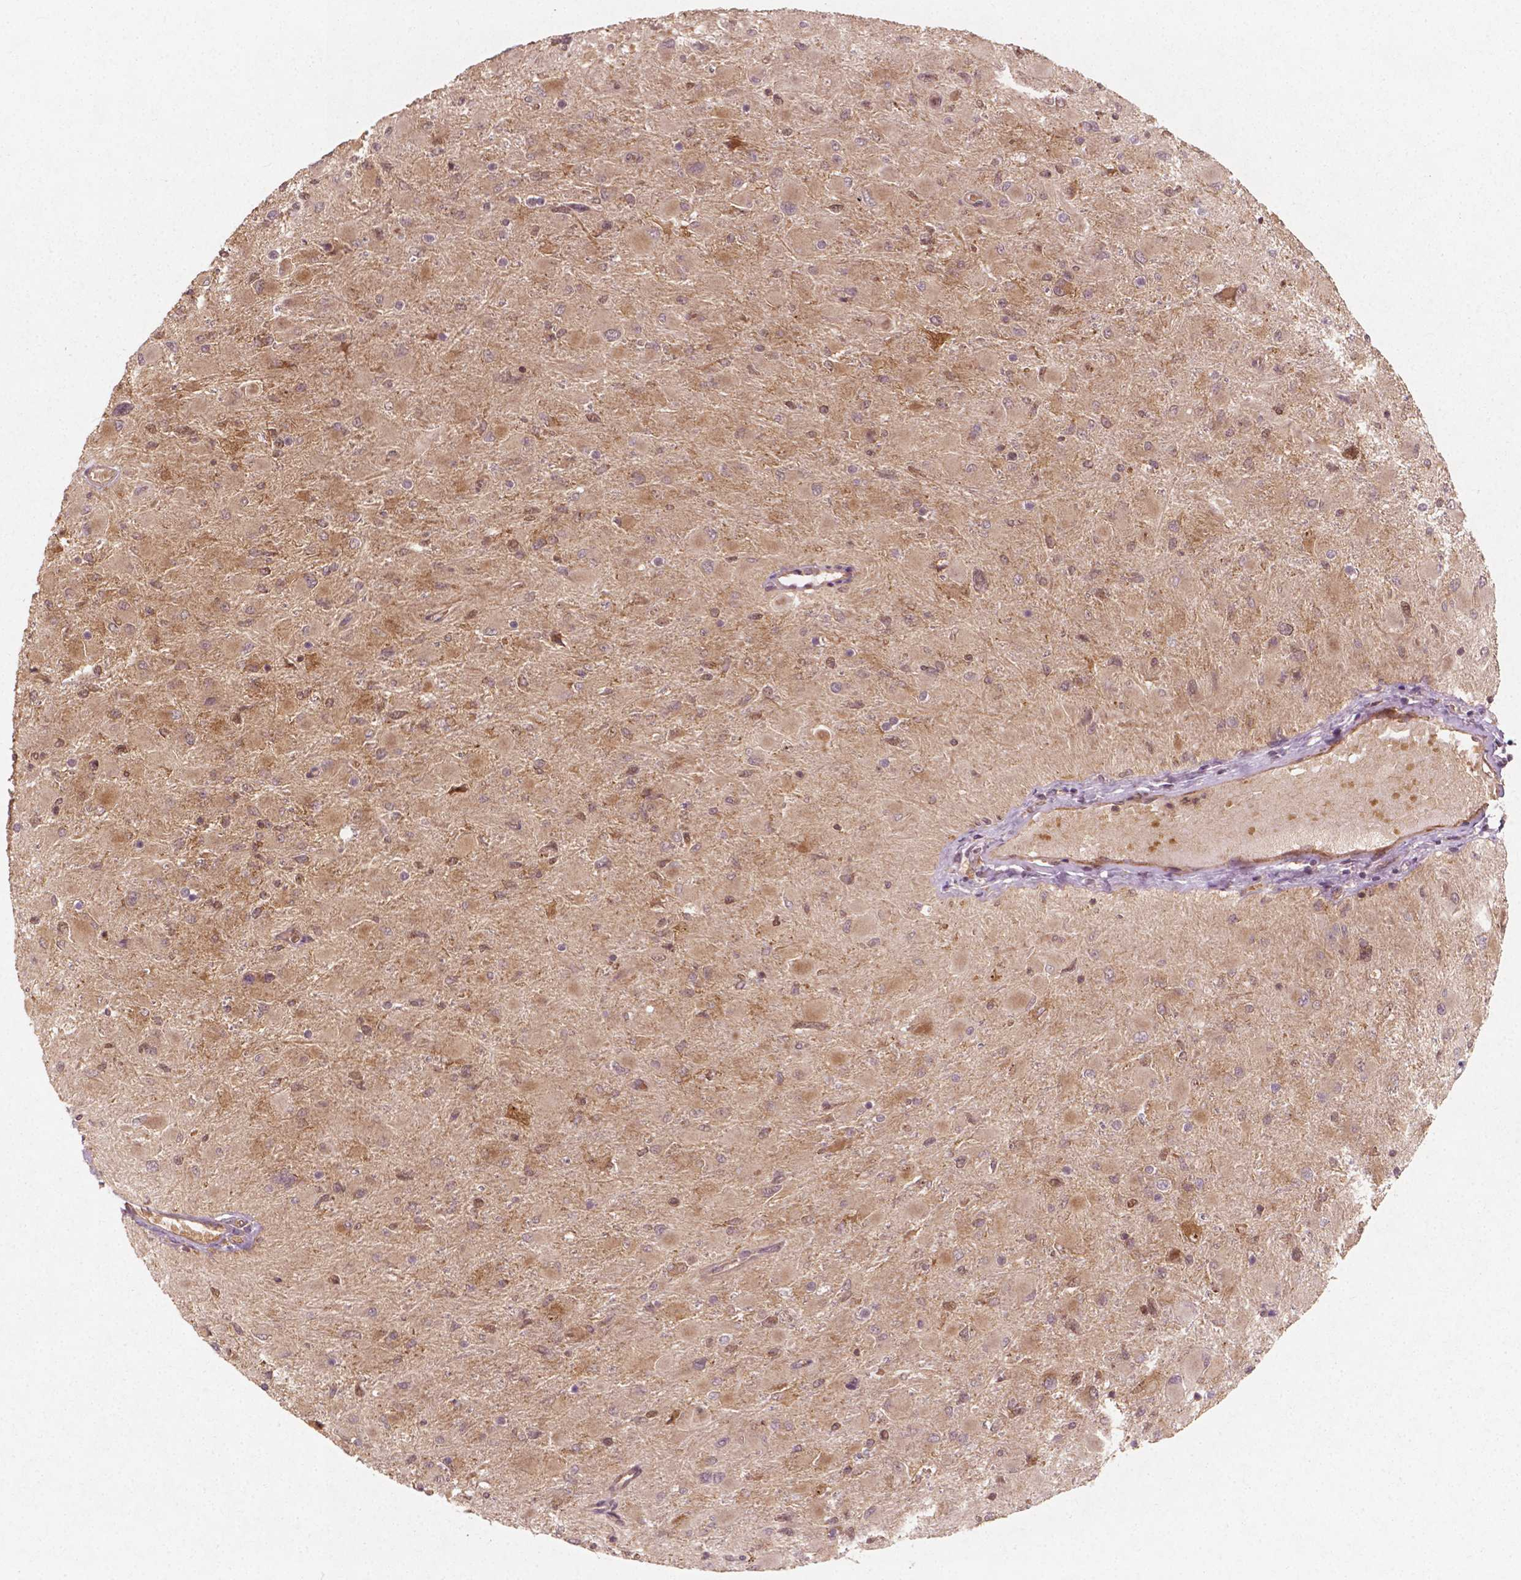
{"staining": {"intensity": "weak", "quantity": "25%-75%", "location": "cytoplasmic/membranous"}, "tissue": "glioma", "cell_type": "Tumor cells", "image_type": "cancer", "snomed": [{"axis": "morphology", "description": "Glioma, malignant, High grade"}, {"axis": "topography", "description": "Cerebral cortex"}], "caption": "The histopathology image demonstrates a brown stain indicating the presence of a protein in the cytoplasmic/membranous of tumor cells in glioma.", "gene": "CYFIP2", "patient": {"sex": "female", "age": 36}}